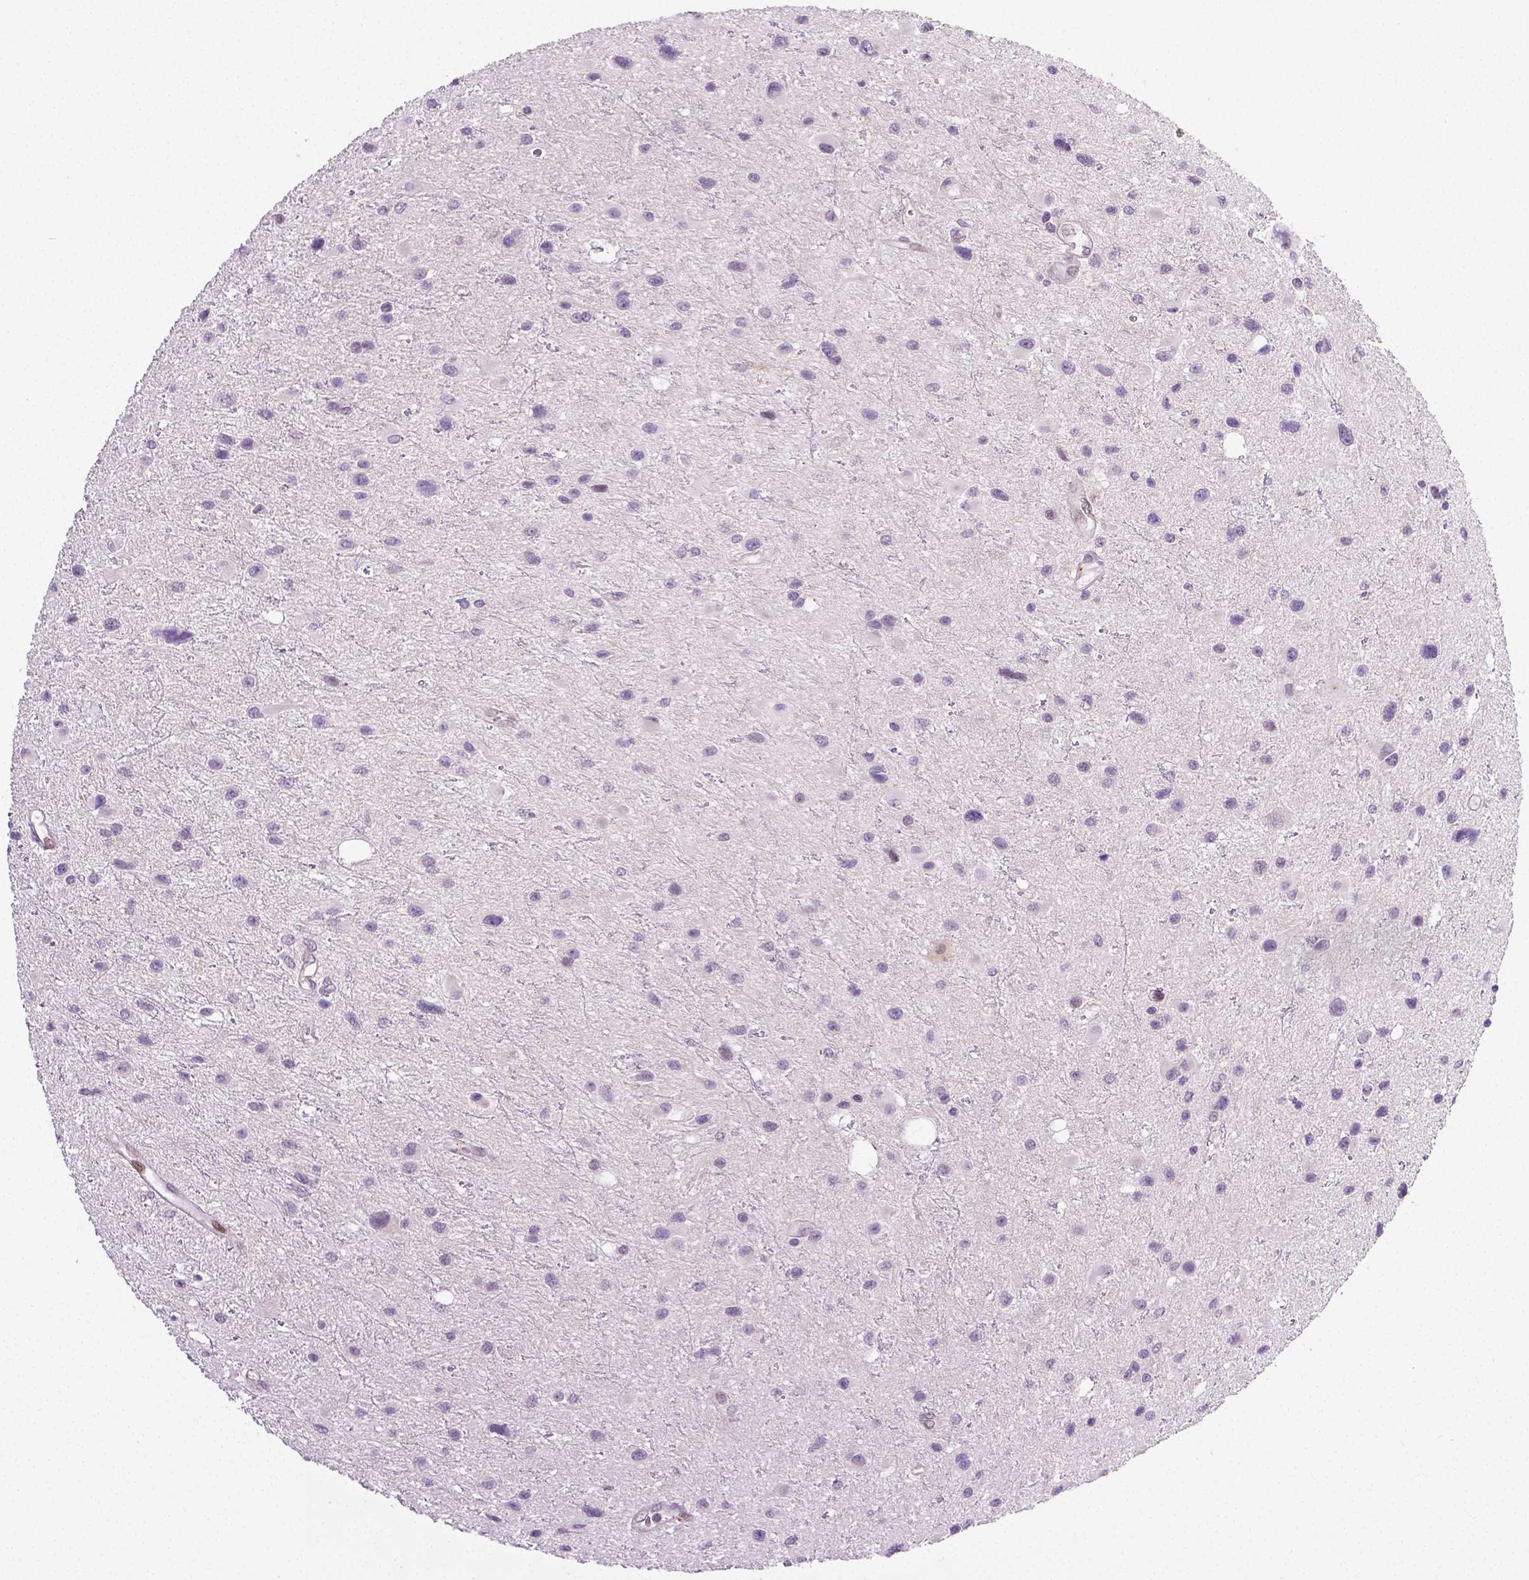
{"staining": {"intensity": "negative", "quantity": "none", "location": "none"}, "tissue": "glioma", "cell_type": "Tumor cells", "image_type": "cancer", "snomed": [{"axis": "morphology", "description": "Glioma, malignant, Low grade"}, {"axis": "topography", "description": "Brain"}], "caption": "Immunohistochemical staining of malignant glioma (low-grade) reveals no significant positivity in tumor cells.", "gene": "PTGER3", "patient": {"sex": "female", "age": 32}}